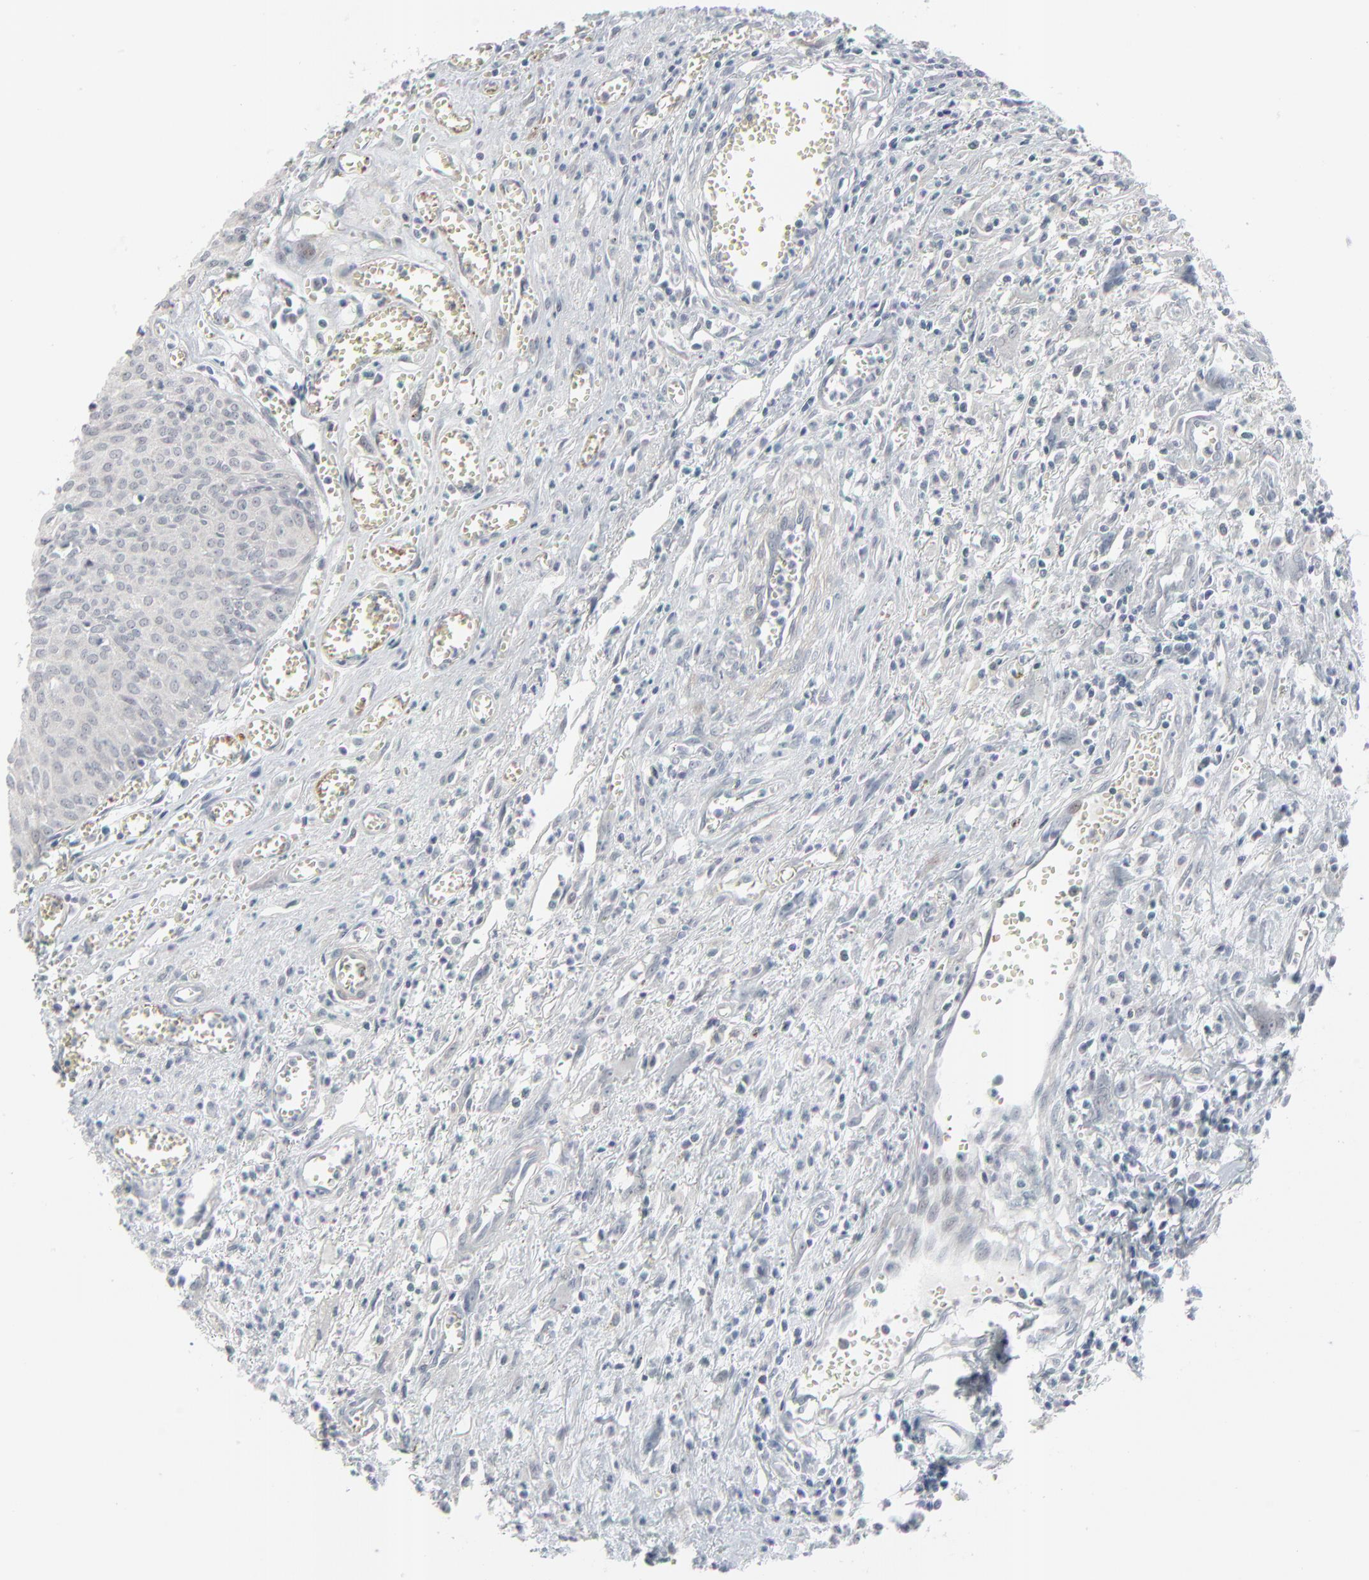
{"staining": {"intensity": "negative", "quantity": "none", "location": "none"}, "tissue": "urothelial cancer", "cell_type": "Tumor cells", "image_type": "cancer", "snomed": [{"axis": "morphology", "description": "Urothelial carcinoma, High grade"}, {"axis": "topography", "description": "Urinary bladder"}], "caption": "Tumor cells are negative for brown protein staining in urothelial cancer.", "gene": "NEUROD1", "patient": {"sex": "male", "age": 66}}